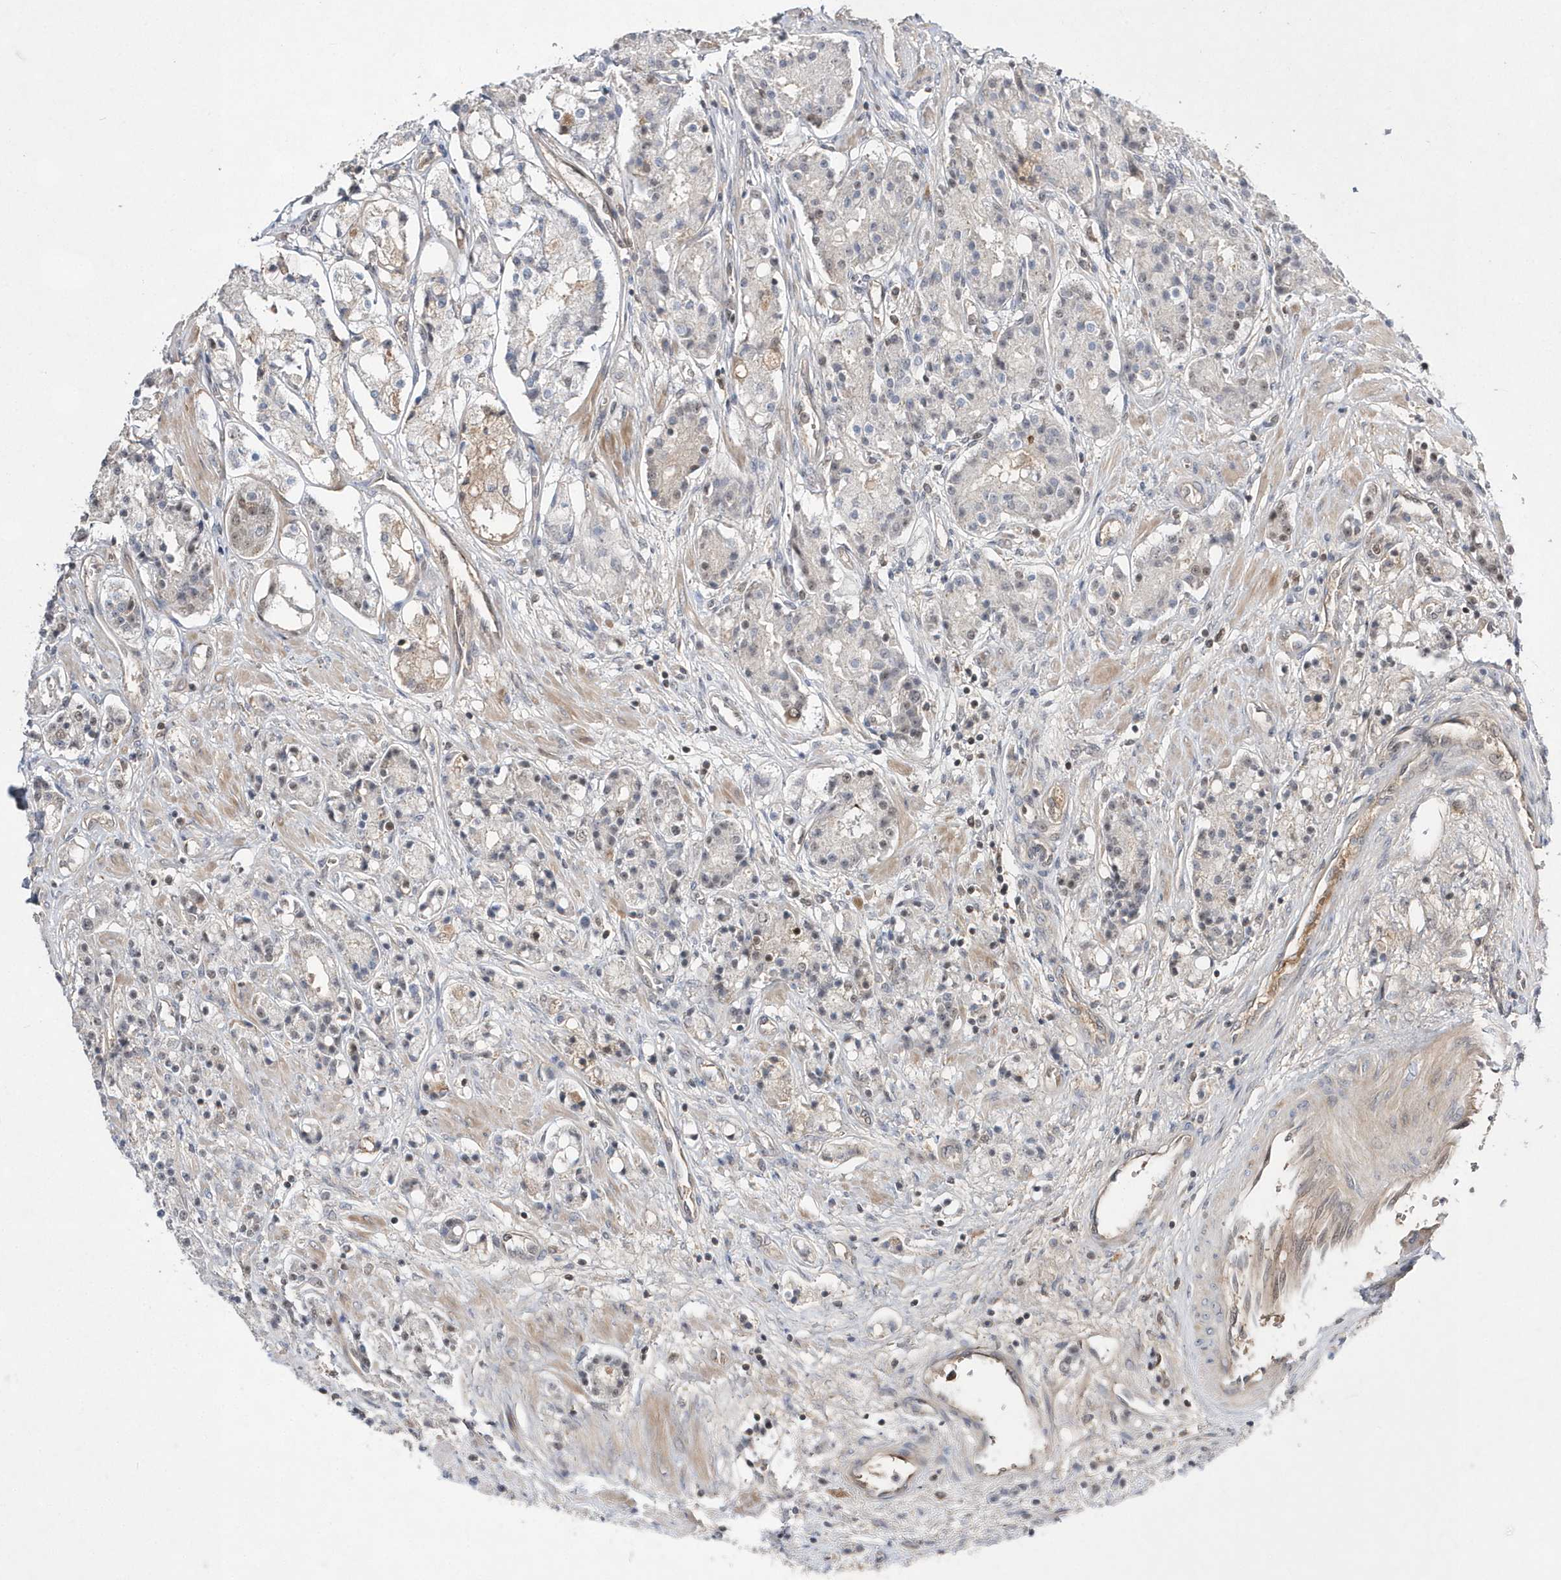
{"staining": {"intensity": "weak", "quantity": "<25%", "location": "nuclear"}, "tissue": "prostate cancer", "cell_type": "Tumor cells", "image_type": "cancer", "snomed": [{"axis": "morphology", "description": "Adenocarcinoma, High grade"}, {"axis": "topography", "description": "Prostate"}], "caption": "Tumor cells are negative for protein expression in human prostate cancer (adenocarcinoma (high-grade)).", "gene": "TMEM132B", "patient": {"sex": "male", "age": 60}}